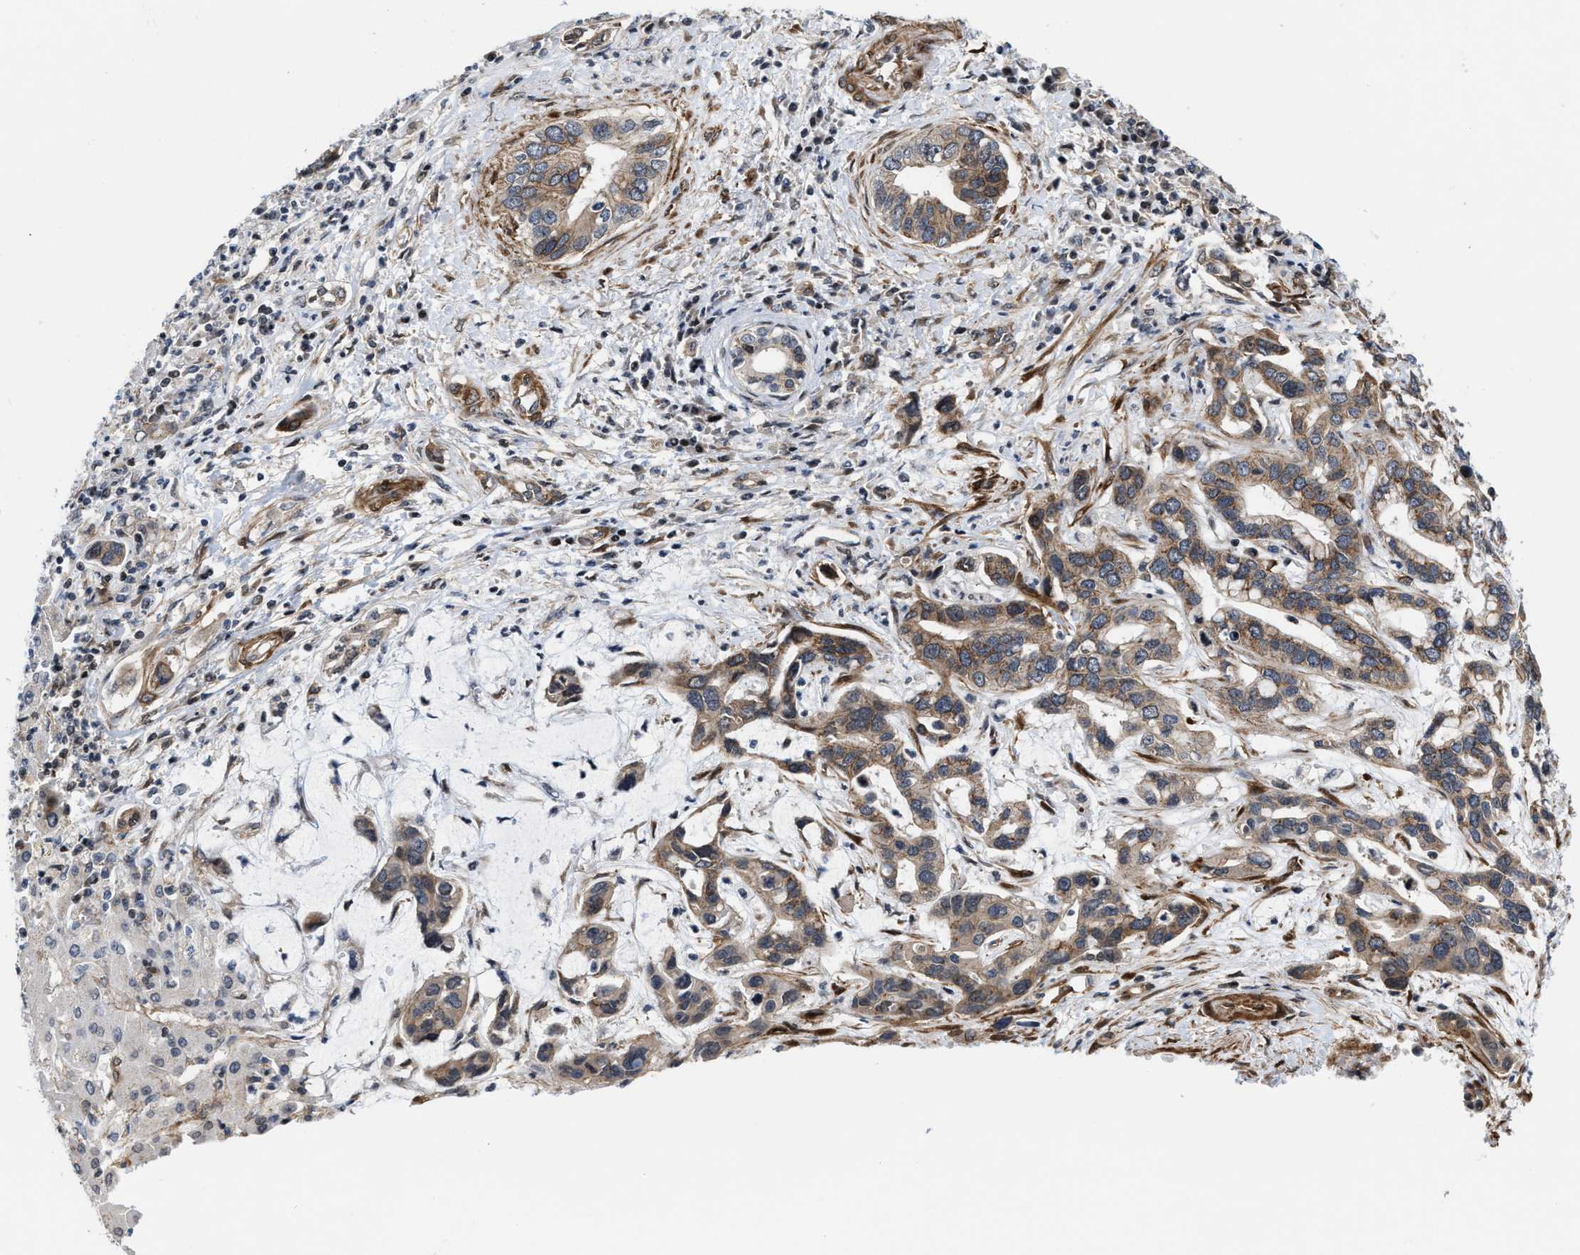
{"staining": {"intensity": "weak", "quantity": ">75%", "location": "cytoplasmic/membranous"}, "tissue": "liver cancer", "cell_type": "Tumor cells", "image_type": "cancer", "snomed": [{"axis": "morphology", "description": "Cholangiocarcinoma"}, {"axis": "topography", "description": "Liver"}], "caption": "Liver cancer stained with a protein marker exhibits weak staining in tumor cells.", "gene": "TGFB1I1", "patient": {"sex": "female", "age": 65}}